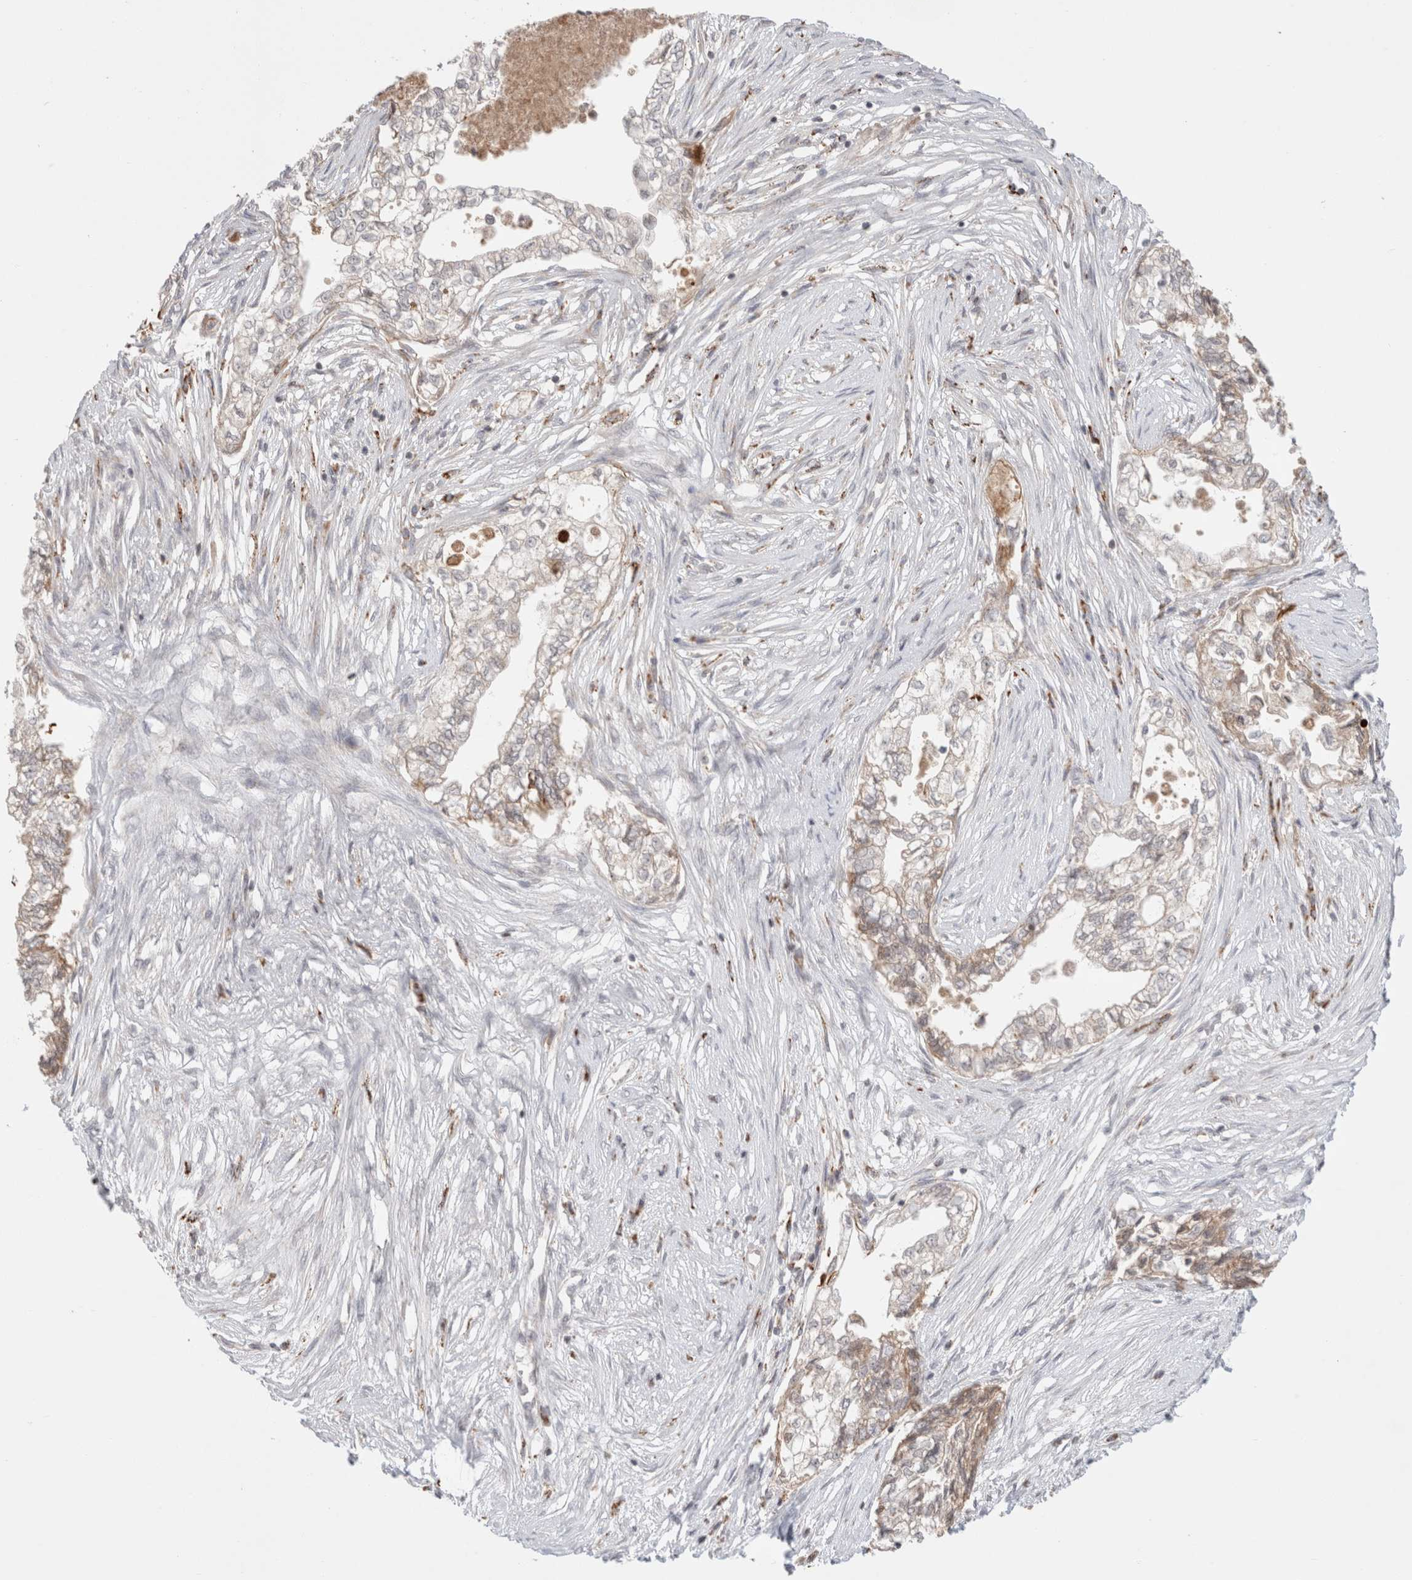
{"staining": {"intensity": "weak", "quantity": "<25%", "location": "cytoplasmic/membranous"}, "tissue": "pancreatic cancer", "cell_type": "Tumor cells", "image_type": "cancer", "snomed": [{"axis": "morphology", "description": "Adenocarcinoma, NOS"}, {"axis": "topography", "description": "Pancreas"}], "caption": "Tumor cells are negative for brown protein staining in adenocarcinoma (pancreatic).", "gene": "HROB", "patient": {"sex": "male", "age": 72}}